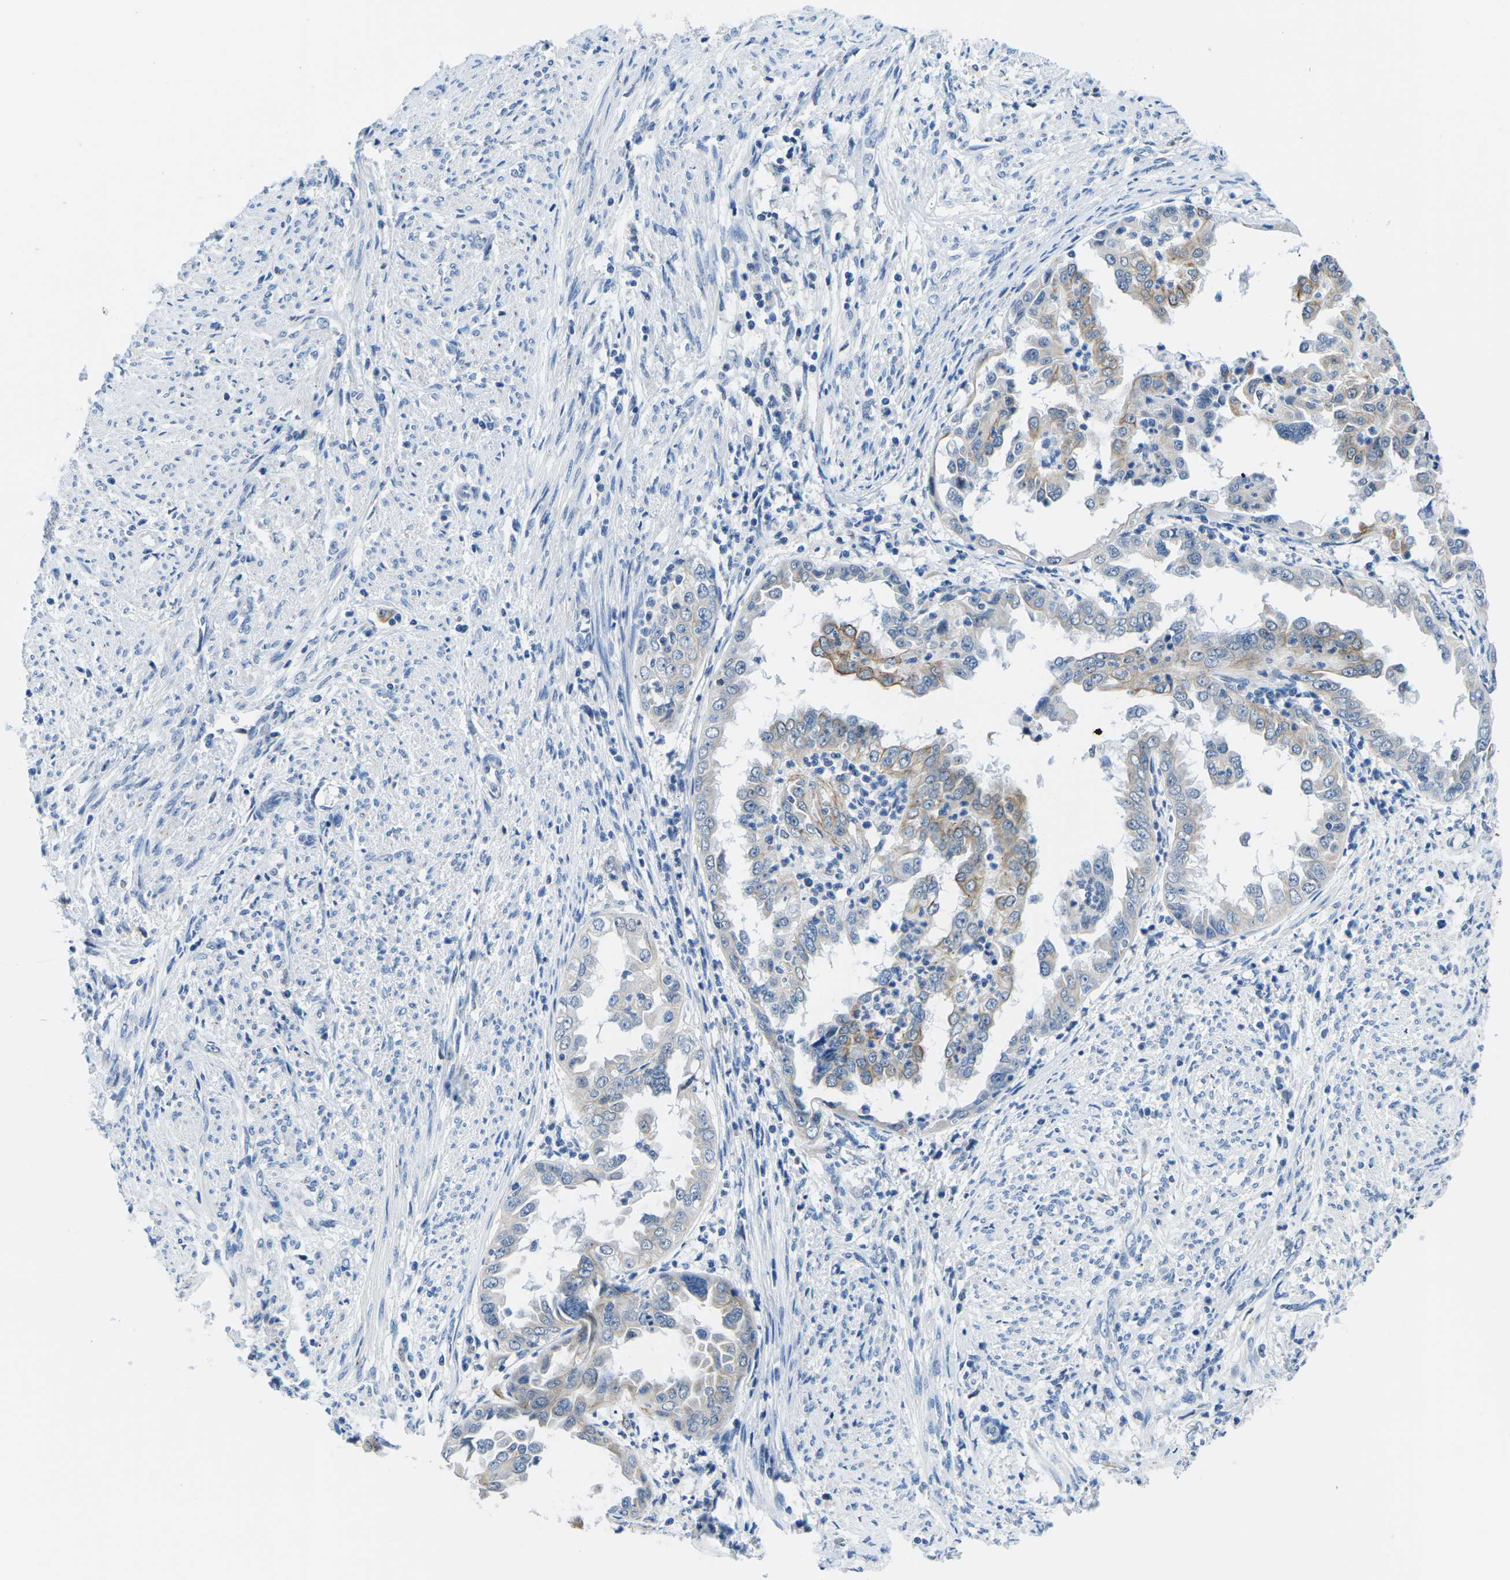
{"staining": {"intensity": "moderate", "quantity": "25%-75%", "location": "cytoplasmic/membranous"}, "tissue": "endometrial cancer", "cell_type": "Tumor cells", "image_type": "cancer", "snomed": [{"axis": "morphology", "description": "Adenocarcinoma, NOS"}, {"axis": "topography", "description": "Endometrium"}], "caption": "A histopathology image of human endometrial cancer (adenocarcinoma) stained for a protein exhibits moderate cytoplasmic/membranous brown staining in tumor cells. The protein is shown in brown color, while the nuclei are stained blue.", "gene": "TM6SF1", "patient": {"sex": "female", "age": 85}}